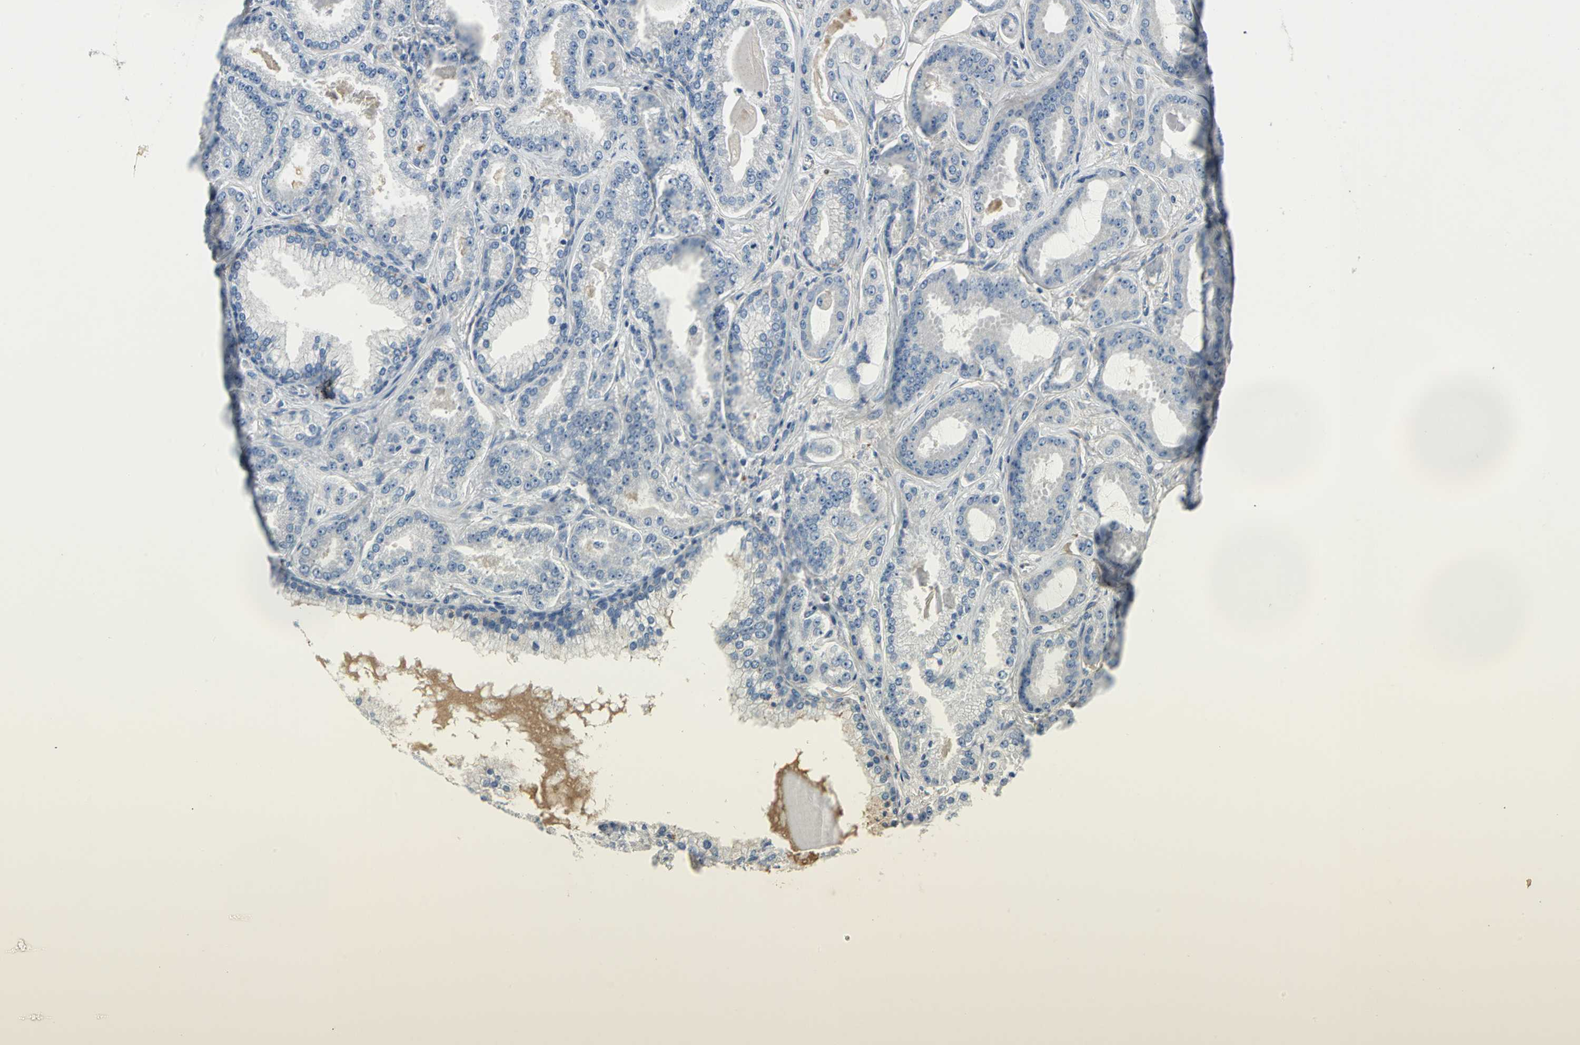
{"staining": {"intensity": "negative", "quantity": "none", "location": "none"}, "tissue": "prostate cancer", "cell_type": "Tumor cells", "image_type": "cancer", "snomed": [{"axis": "morphology", "description": "Adenocarcinoma, Low grade"}, {"axis": "topography", "description": "Prostate"}], "caption": "An immunohistochemistry (IHC) histopathology image of prostate cancer is shown. There is no staining in tumor cells of prostate cancer.", "gene": "EFNB3", "patient": {"sex": "male", "age": 59}}